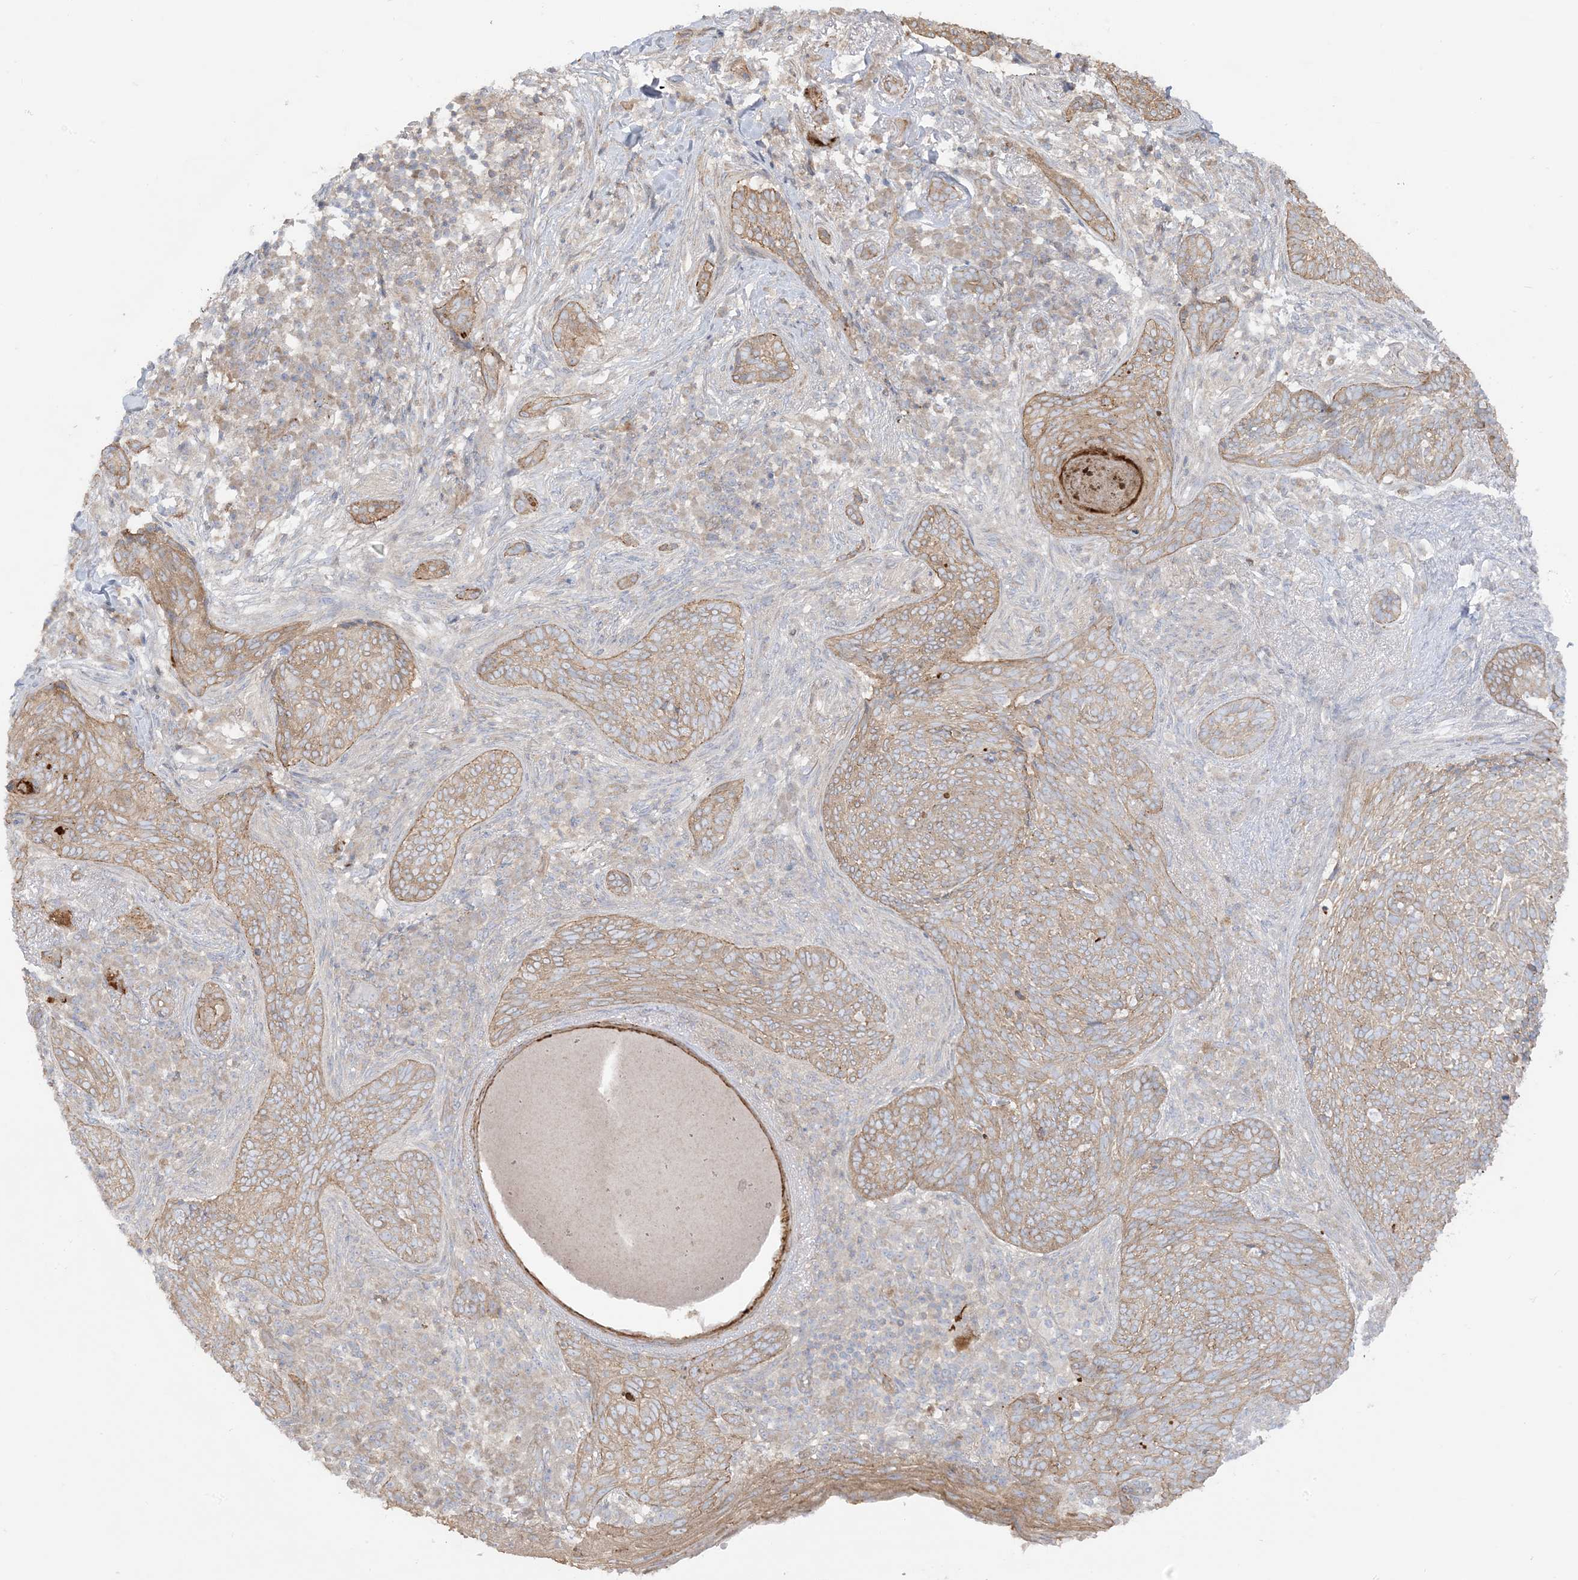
{"staining": {"intensity": "weak", "quantity": ">75%", "location": "cytoplasmic/membranous"}, "tissue": "skin cancer", "cell_type": "Tumor cells", "image_type": "cancer", "snomed": [{"axis": "morphology", "description": "Basal cell carcinoma"}, {"axis": "topography", "description": "Skin"}], "caption": "Skin cancer tissue displays weak cytoplasmic/membranous positivity in about >75% of tumor cells", "gene": "ICMT", "patient": {"sex": "male", "age": 85}}